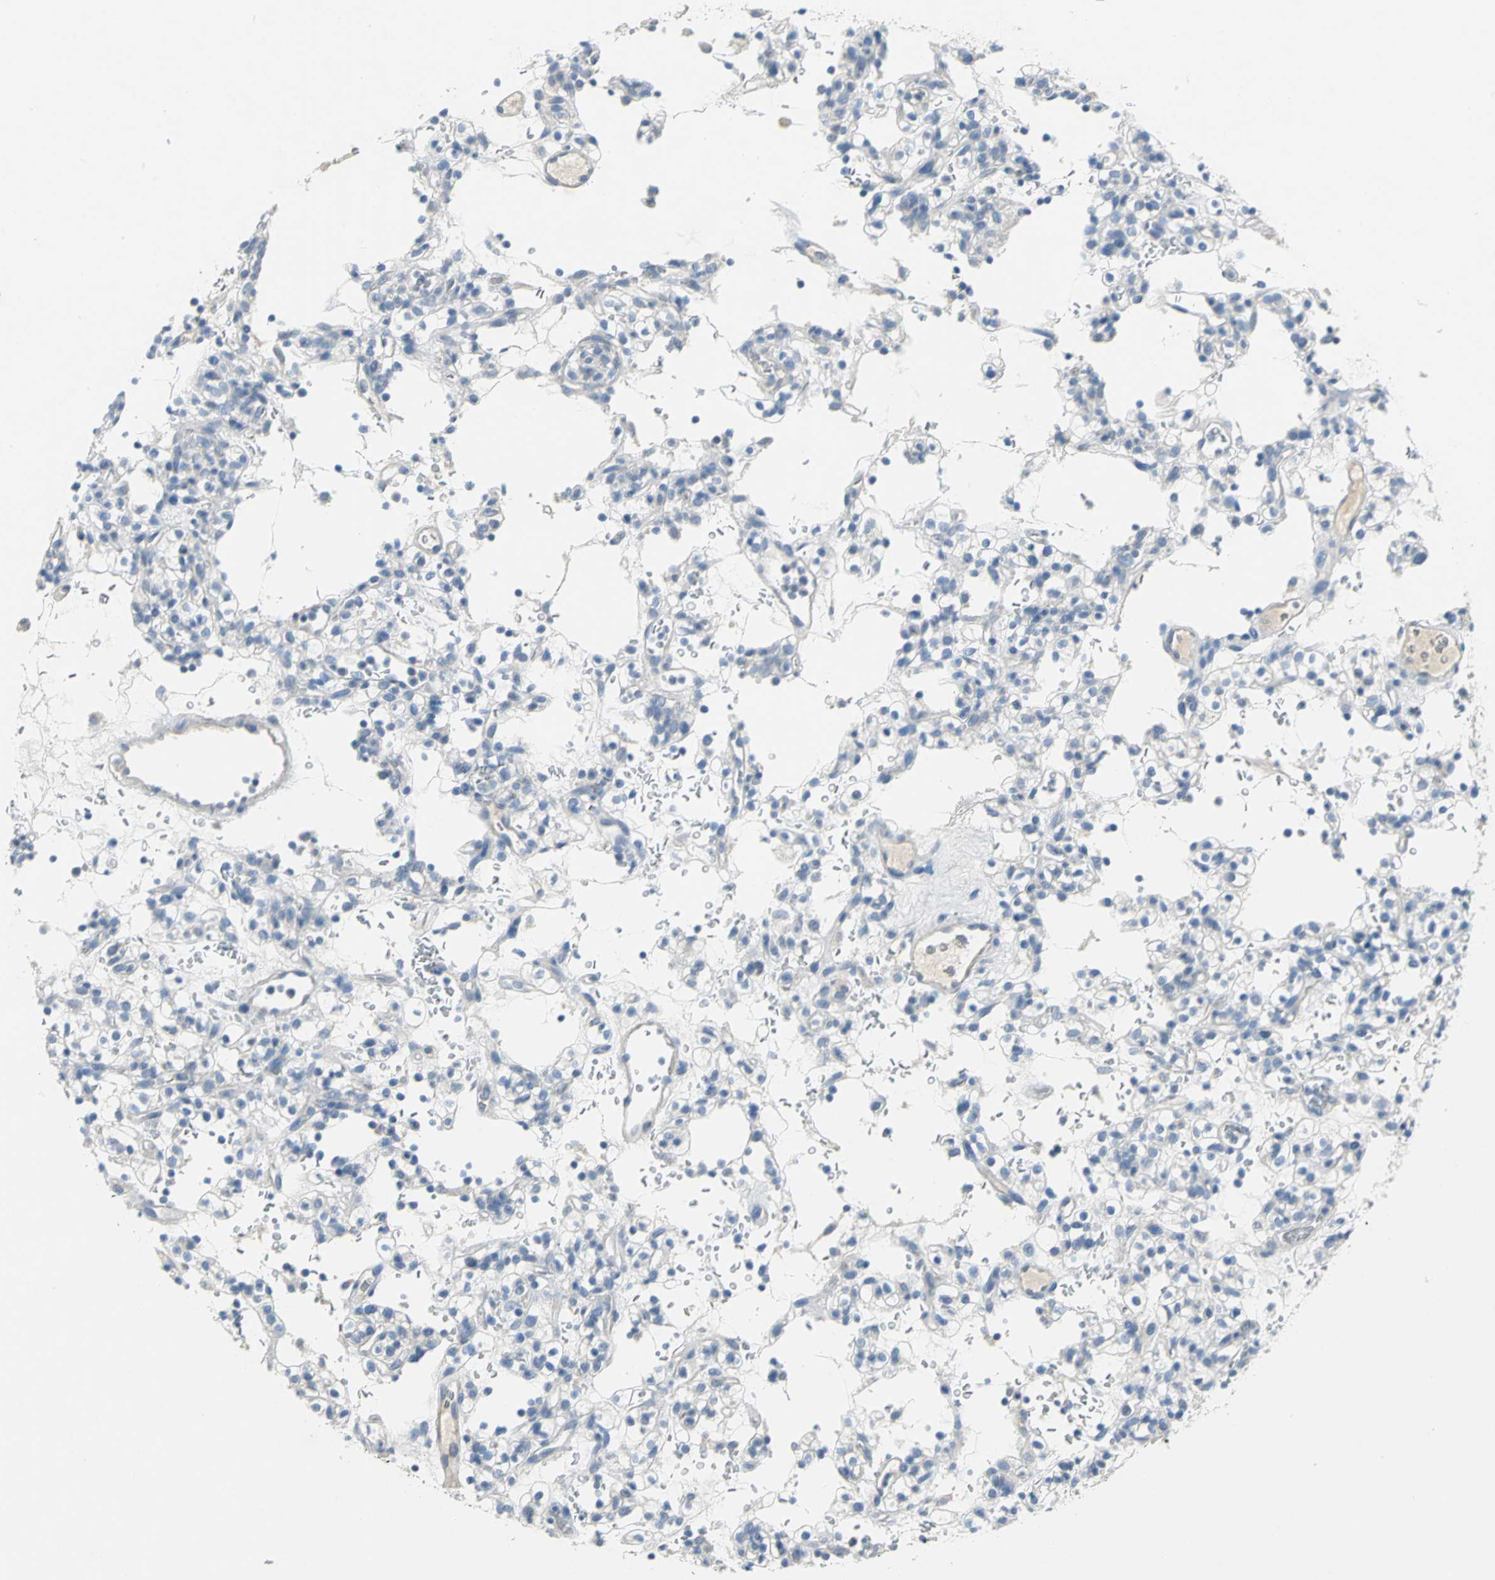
{"staining": {"intensity": "negative", "quantity": "none", "location": "none"}, "tissue": "renal cancer", "cell_type": "Tumor cells", "image_type": "cancer", "snomed": [{"axis": "morphology", "description": "Normal tissue, NOS"}, {"axis": "morphology", "description": "Adenocarcinoma, NOS"}, {"axis": "topography", "description": "Kidney"}], "caption": "DAB (3,3'-diaminobenzidine) immunohistochemical staining of human renal cancer (adenocarcinoma) displays no significant staining in tumor cells.", "gene": "PTGDS", "patient": {"sex": "female", "age": 72}}